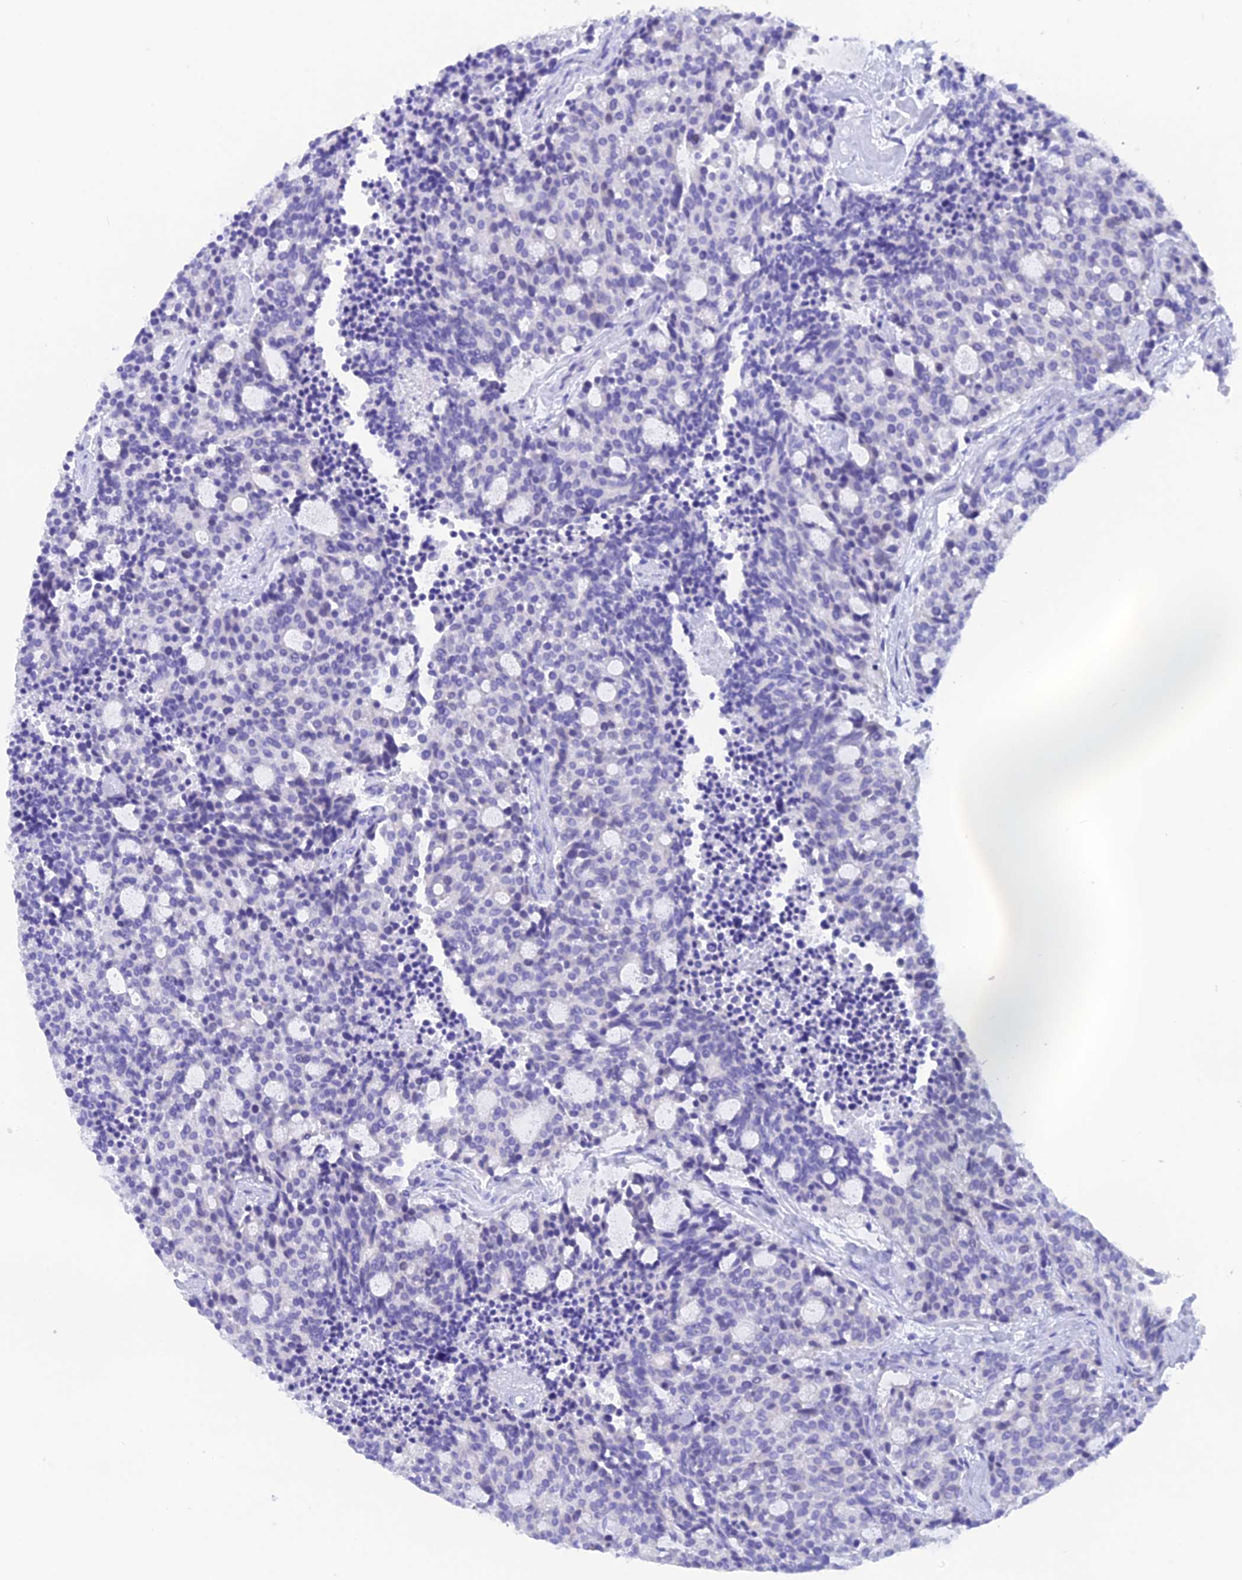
{"staining": {"intensity": "negative", "quantity": "none", "location": "none"}, "tissue": "carcinoid", "cell_type": "Tumor cells", "image_type": "cancer", "snomed": [{"axis": "morphology", "description": "Carcinoid, malignant, NOS"}, {"axis": "topography", "description": "Pancreas"}], "caption": "This is a histopathology image of IHC staining of carcinoid, which shows no staining in tumor cells.", "gene": "KDELR3", "patient": {"sex": "female", "age": 54}}